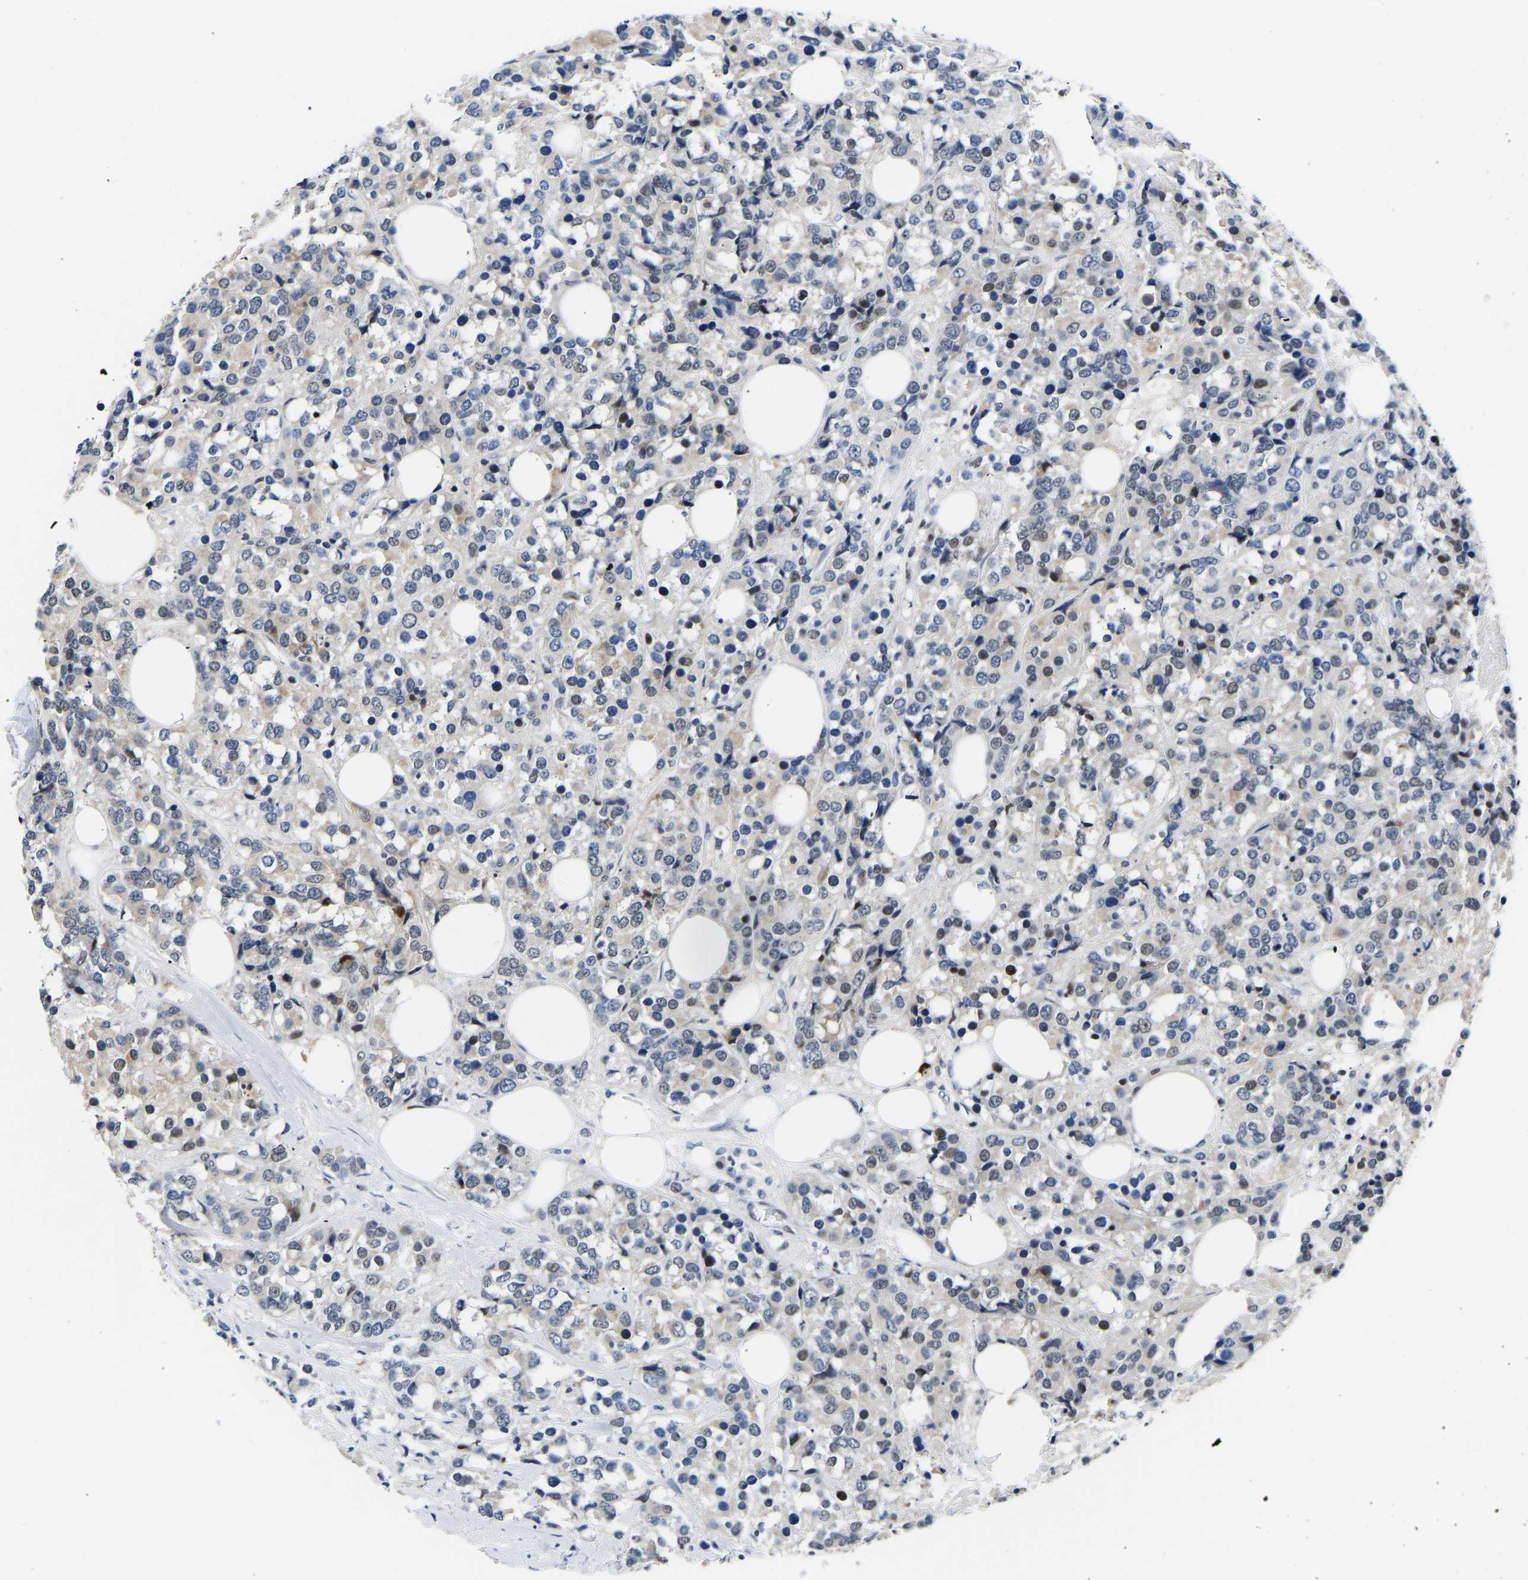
{"staining": {"intensity": "weak", "quantity": "<25%", "location": "cytoplasmic/membranous,nuclear"}, "tissue": "breast cancer", "cell_type": "Tumor cells", "image_type": "cancer", "snomed": [{"axis": "morphology", "description": "Lobular carcinoma"}, {"axis": "topography", "description": "Breast"}], "caption": "Histopathology image shows no significant protein staining in tumor cells of breast lobular carcinoma. (DAB immunohistochemistry, high magnification).", "gene": "PTRHD1", "patient": {"sex": "female", "age": 59}}